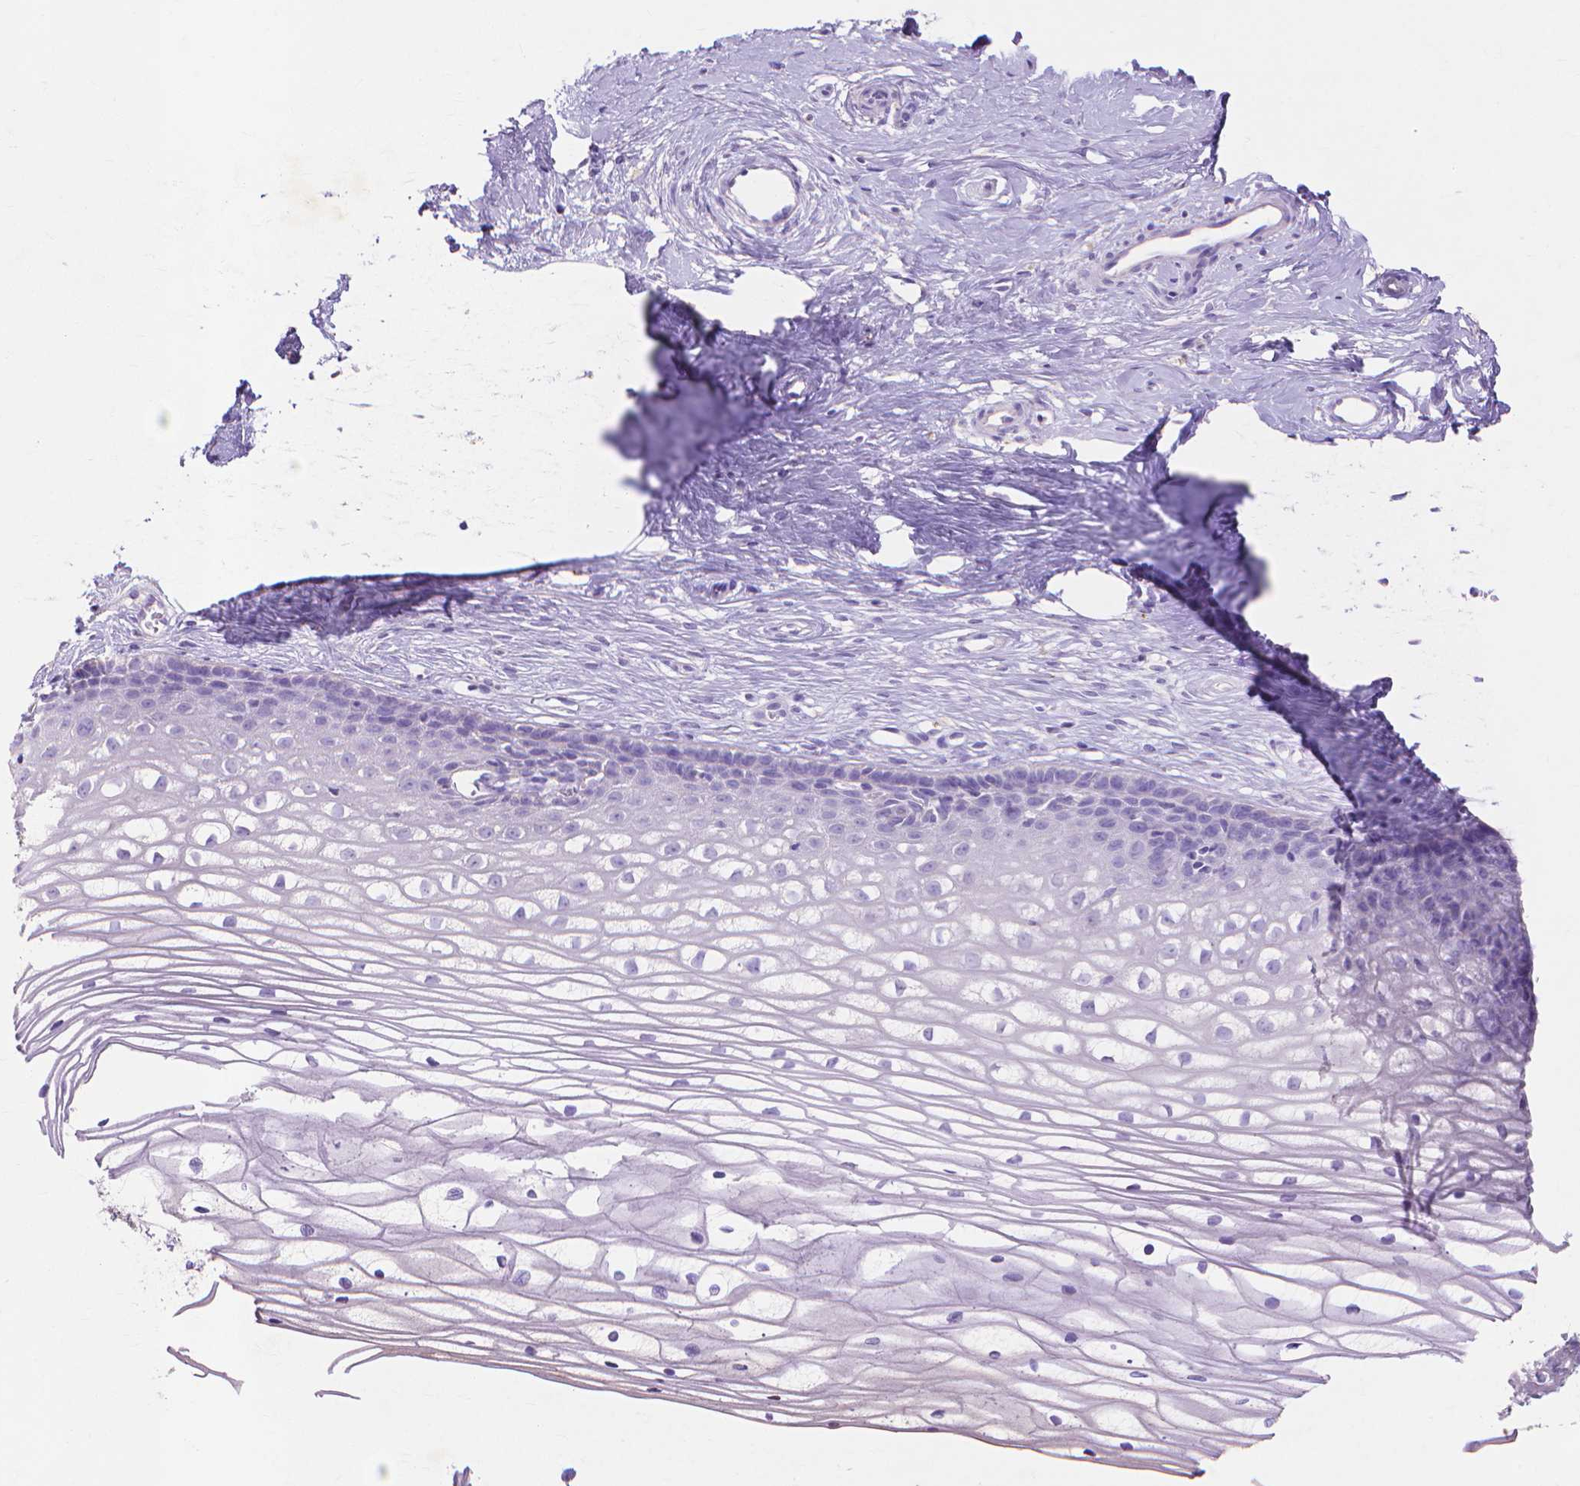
{"staining": {"intensity": "negative", "quantity": "none", "location": "none"}, "tissue": "cervix", "cell_type": "Glandular cells", "image_type": "normal", "snomed": [{"axis": "morphology", "description": "Normal tissue, NOS"}, {"axis": "topography", "description": "Cervix"}], "caption": "Immunohistochemical staining of benign cervix displays no significant staining in glandular cells. Brightfield microscopy of IHC stained with DAB (brown) and hematoxylin (blue), captured at high magnification.", "gene": "MMP11", "patient": {"sex": "female", "age": 40}}